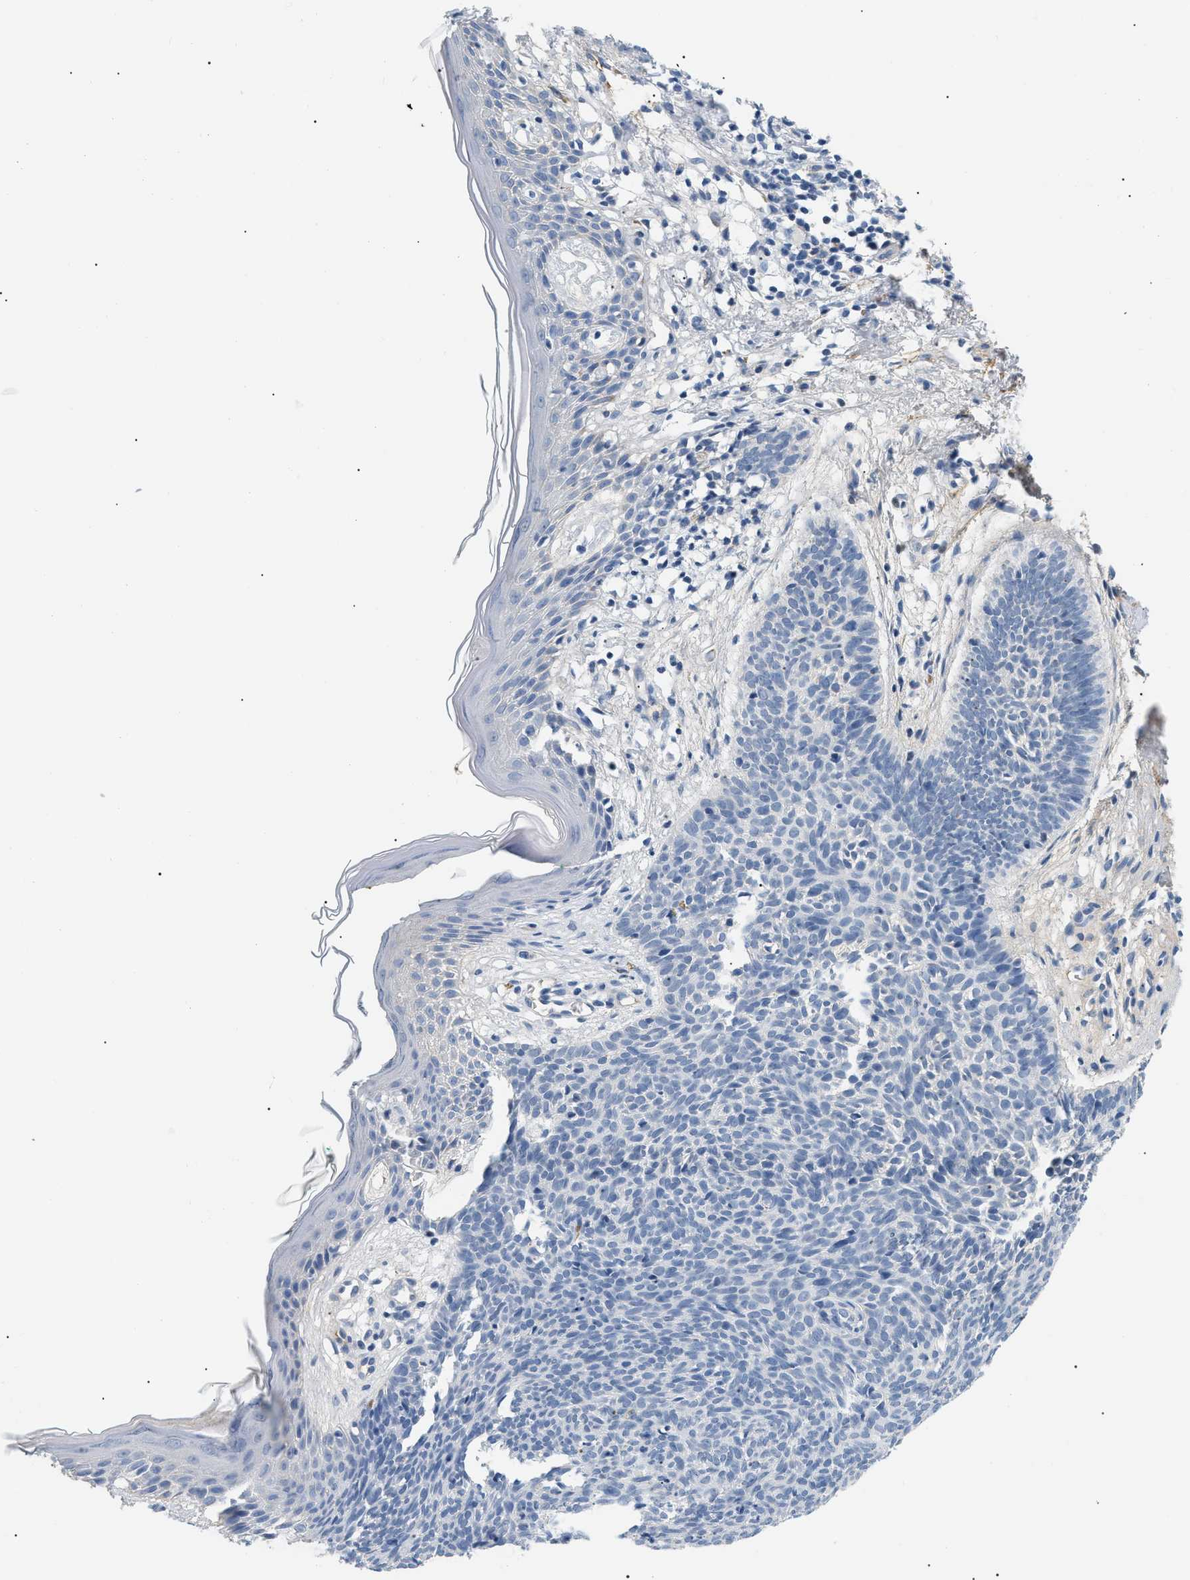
{"staining": {"intensity": "negative", "quantity": "none", "location": "none"}, "tissue": "skin cancer", "cell_type": "Tumor cells", "image_type": "cancer", "snomed": [{"axis": "morphology", "description": "Basal cell carcinoma"}, {"axis": "topography", "description": "Skin"}], "caption": "IHC of skin cancer shows no staining in tumor cells.", "gene": "CFH", "patient": {"sex": "male", "age": 60}}